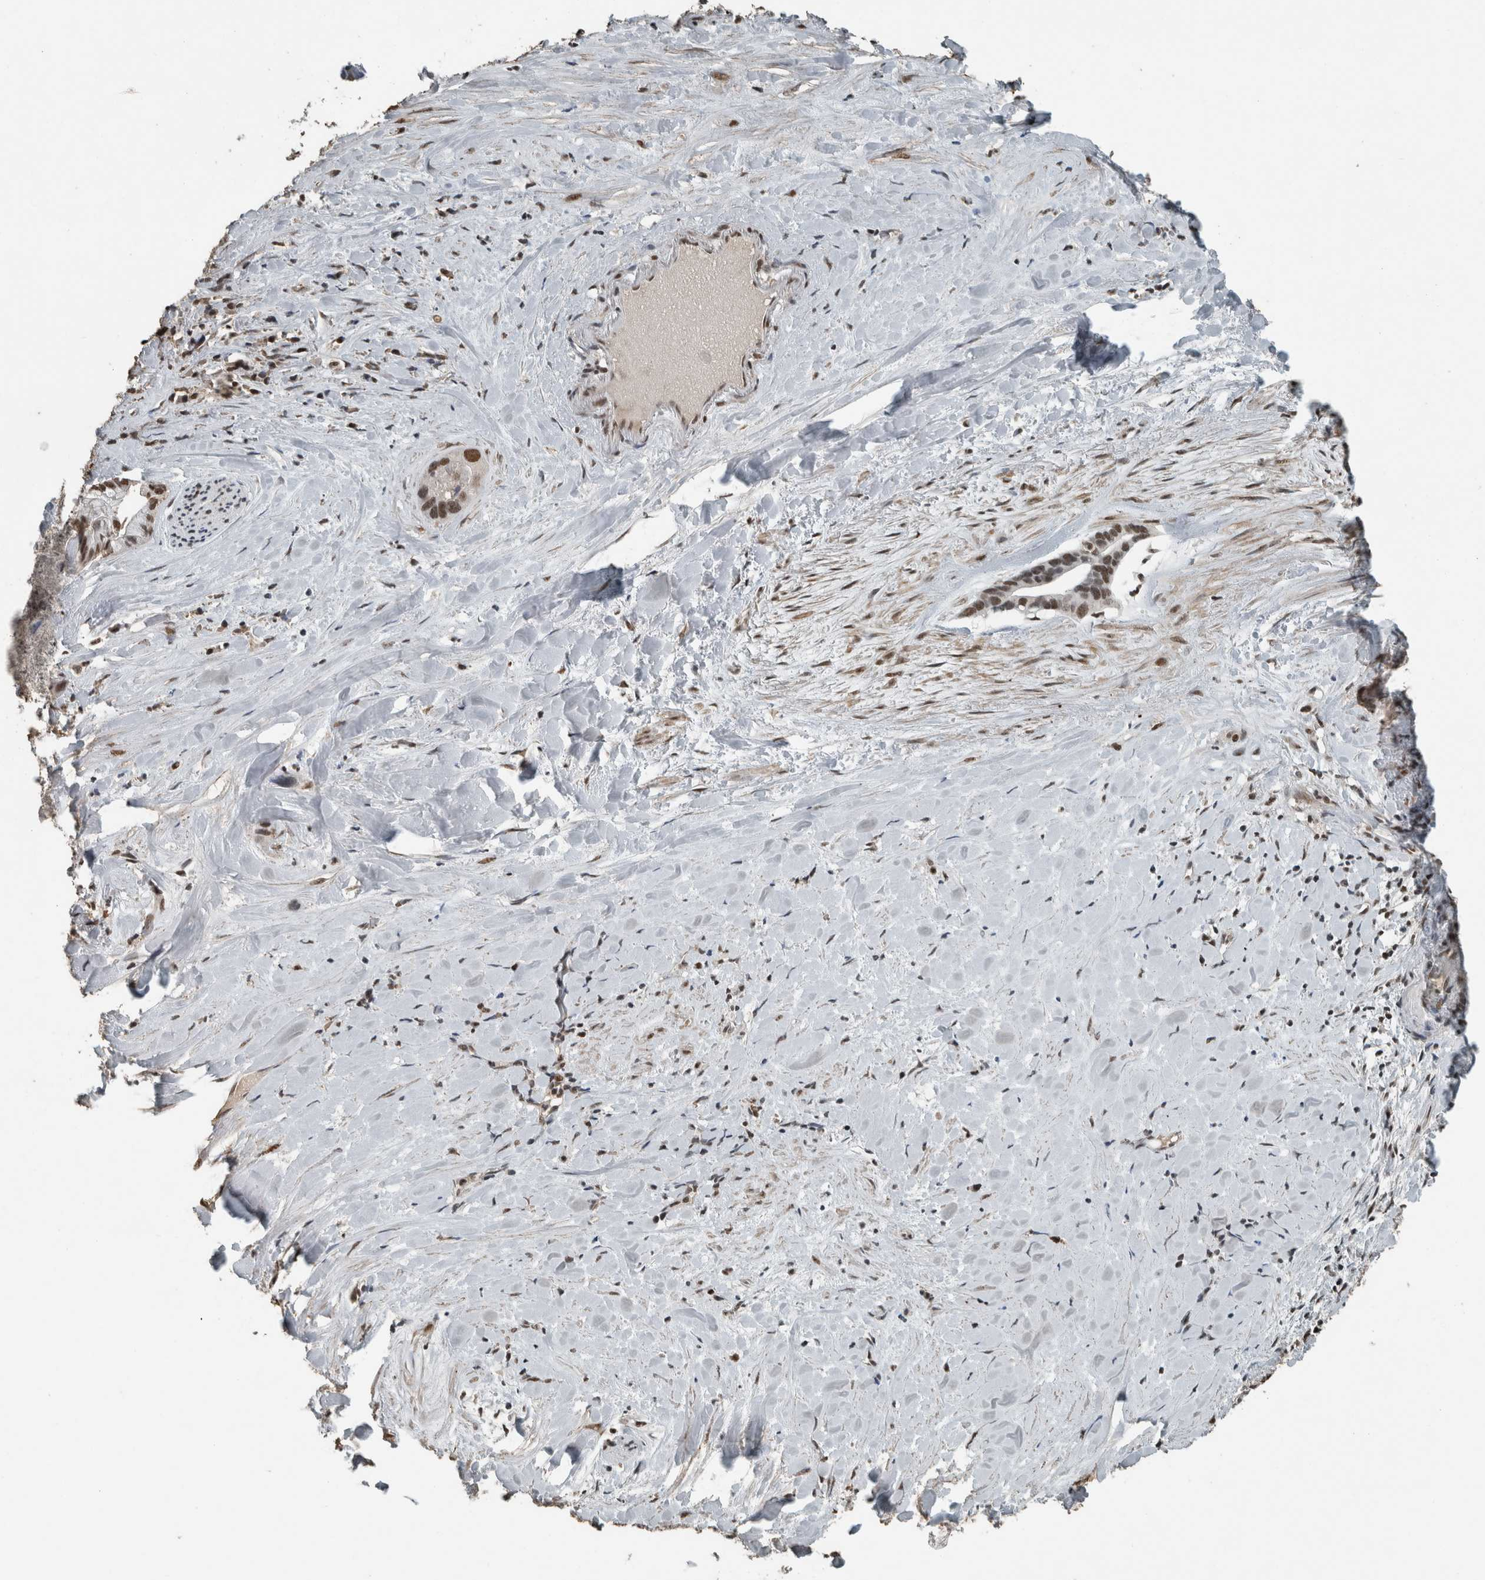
{"staining": {"intensity": "moderate", "quantity": ">75%", "location": "nuclear"}, "tissue": "liver cancer", "cell_type": "Tumor cells", "image_type": "cancer", "snomed": [{"axis": "morphology", "description": "Cholangiocarcinoma"}, {"axis": "topography", "description": "Liver"}], "caption": "Tumor cells show medium levels of moderate nuclear staining in about >75% of cells in human liver cancer.", "gene": "ZNF24", "patient": {"sex": "female", "age": 65}}